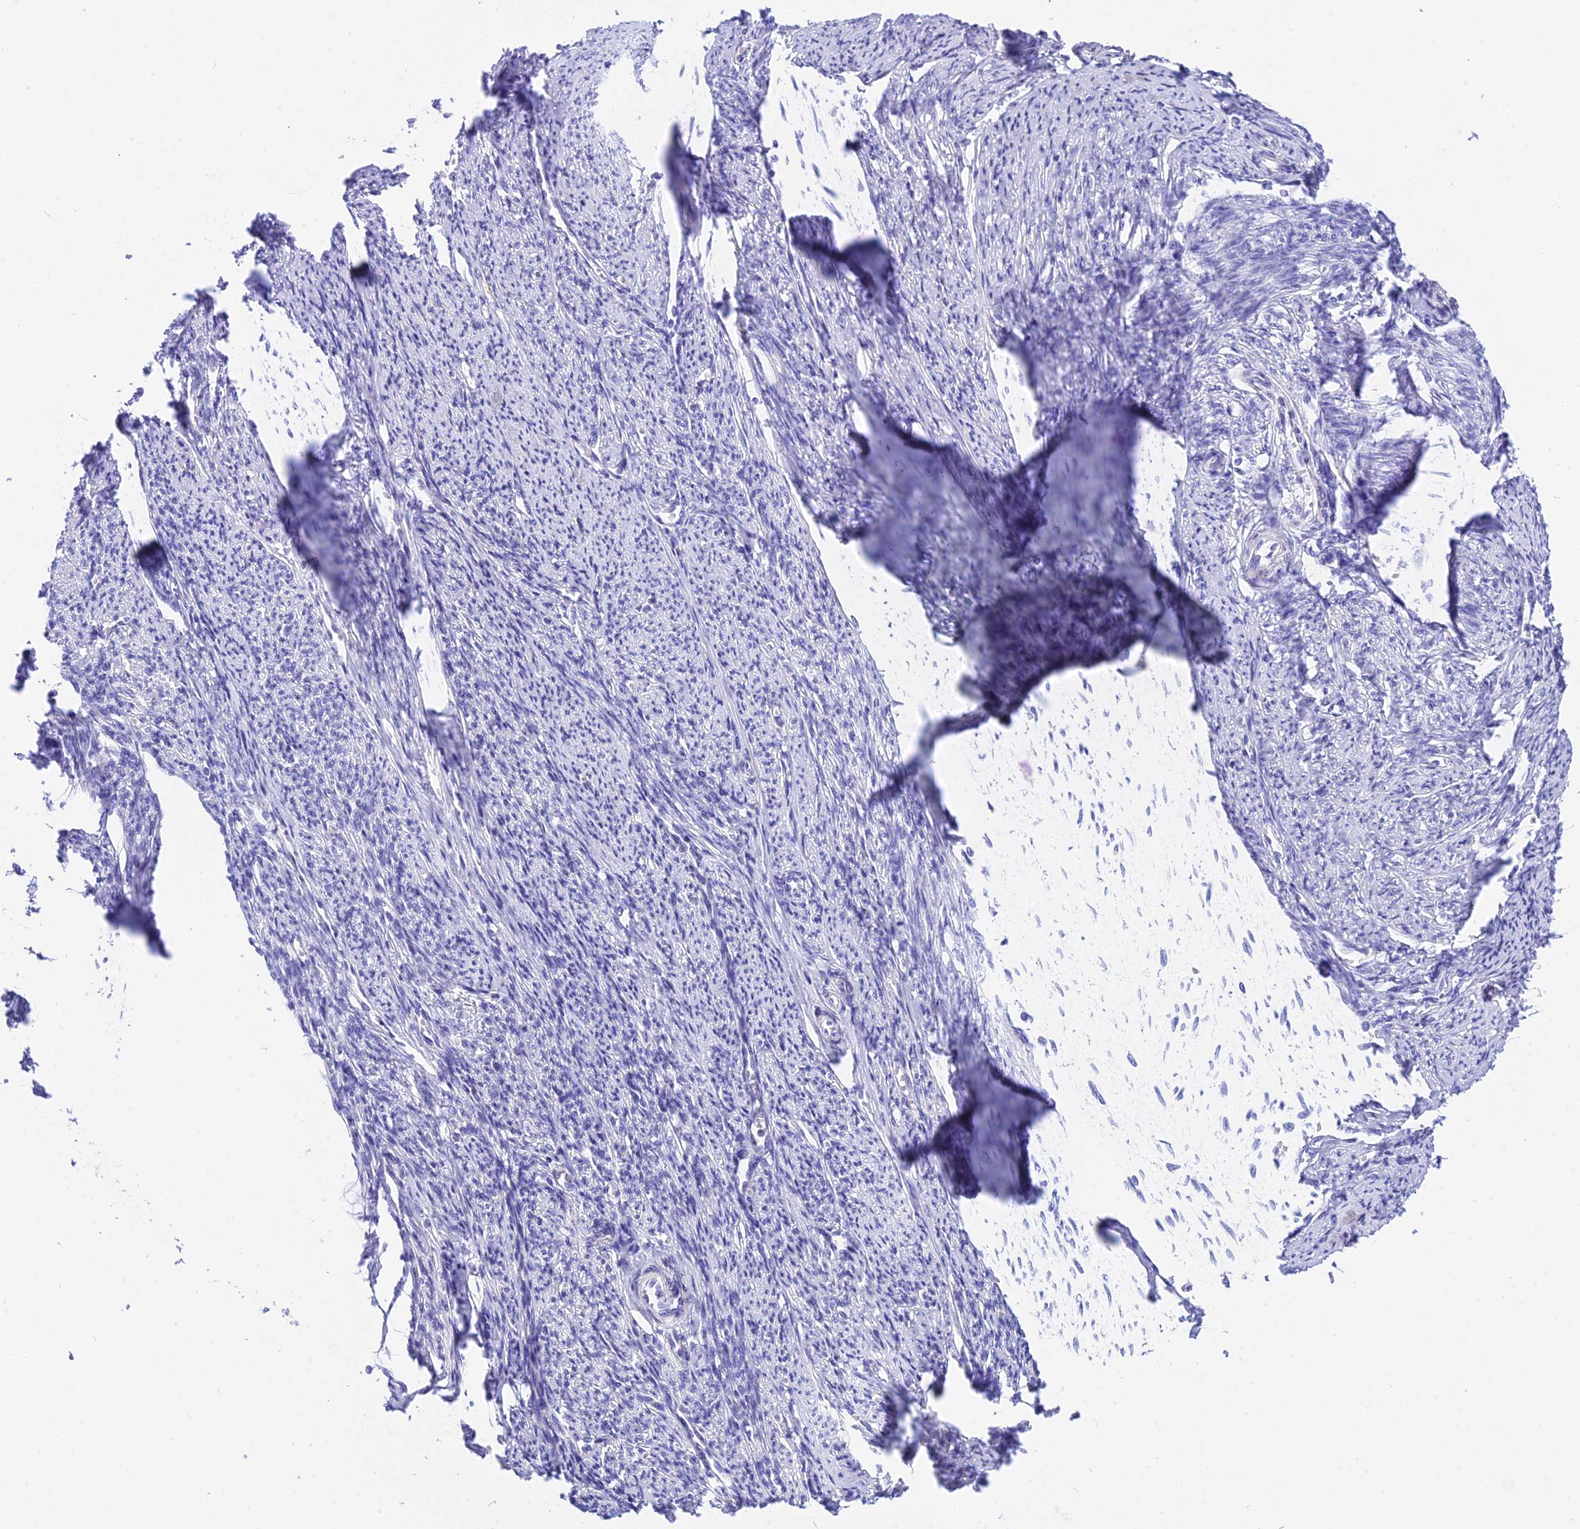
{"staining": {"intensity": "negative", "quantity": "none", "location": "none"}, "tissue": "smooth muscle", "cell_type": "Smooth muscle cells", "image_type": "normal", "snomed": [{"axis": "morphology", "description": "Normal tissue, NOS"}, {"axis": "topography", "description": "Smooth muscle"}, {"axis": "topography", "description": "Uterus"}], "caption": "Smooth muscle cells are negative for protein expression in unremarkable human smooth muscle. (DAB immunohistochemistry (IHC) with hematoxylin counter stain).", "gene": "DEFB107A", "patient": {"sex": "female", "age": 59}}